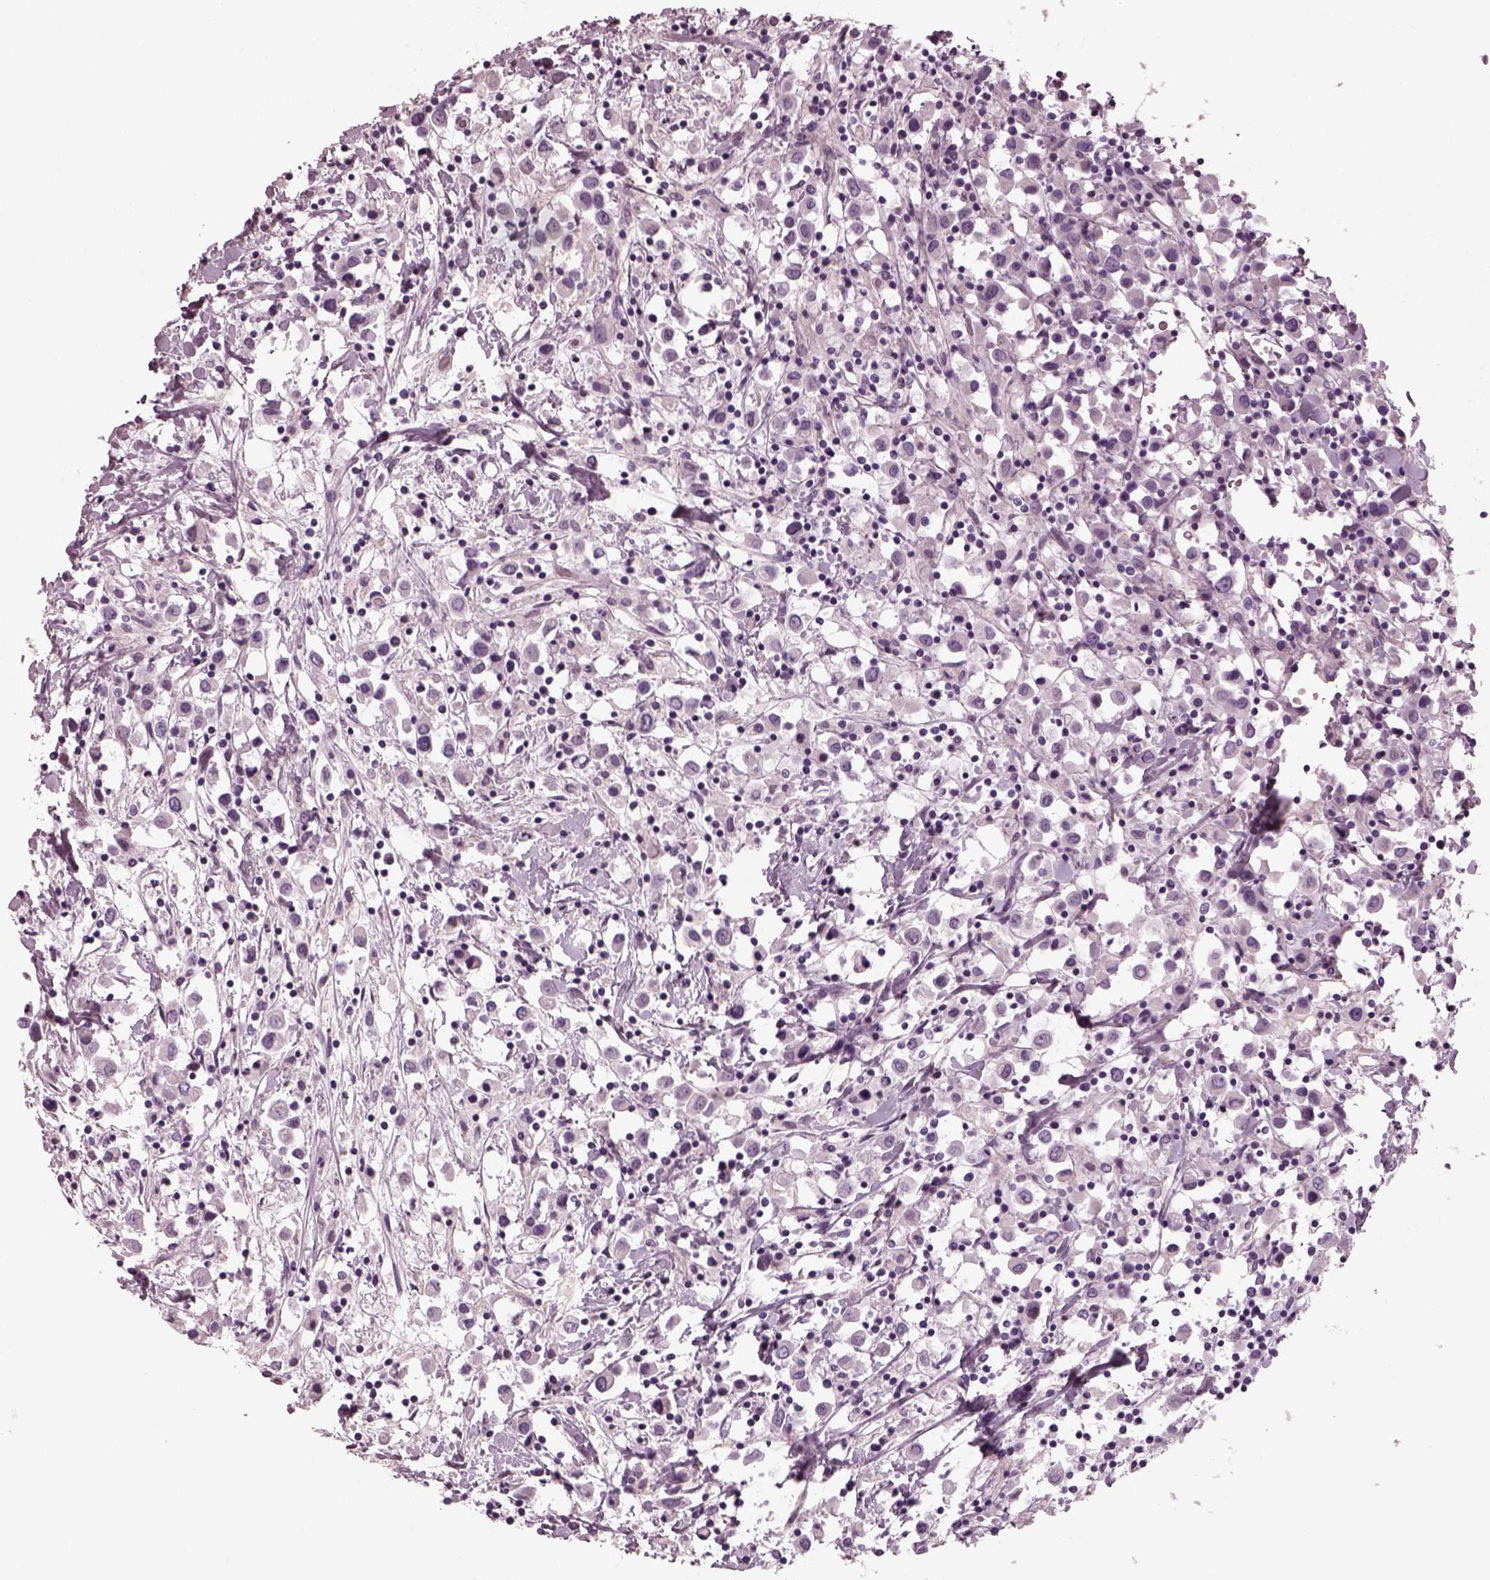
{"staining": {"intensity": "negative", "quantity": "none", "location": "none"}, "tissue": "breast cancer", "cell_type": "Tumor cells", "image_type": "cancer", "snomed": [{"axis": "morphology", "description": "Duct carcinoma"}, {"axis": "topography", "description": "Breast"}], "caption": "A histopathology image of breast cancer (intraductal carcinoma) stained for a protein displays no brown staining in tumor cells.", "gene": "RCVRN", "patient": {"sex": "female", "age": 61}}